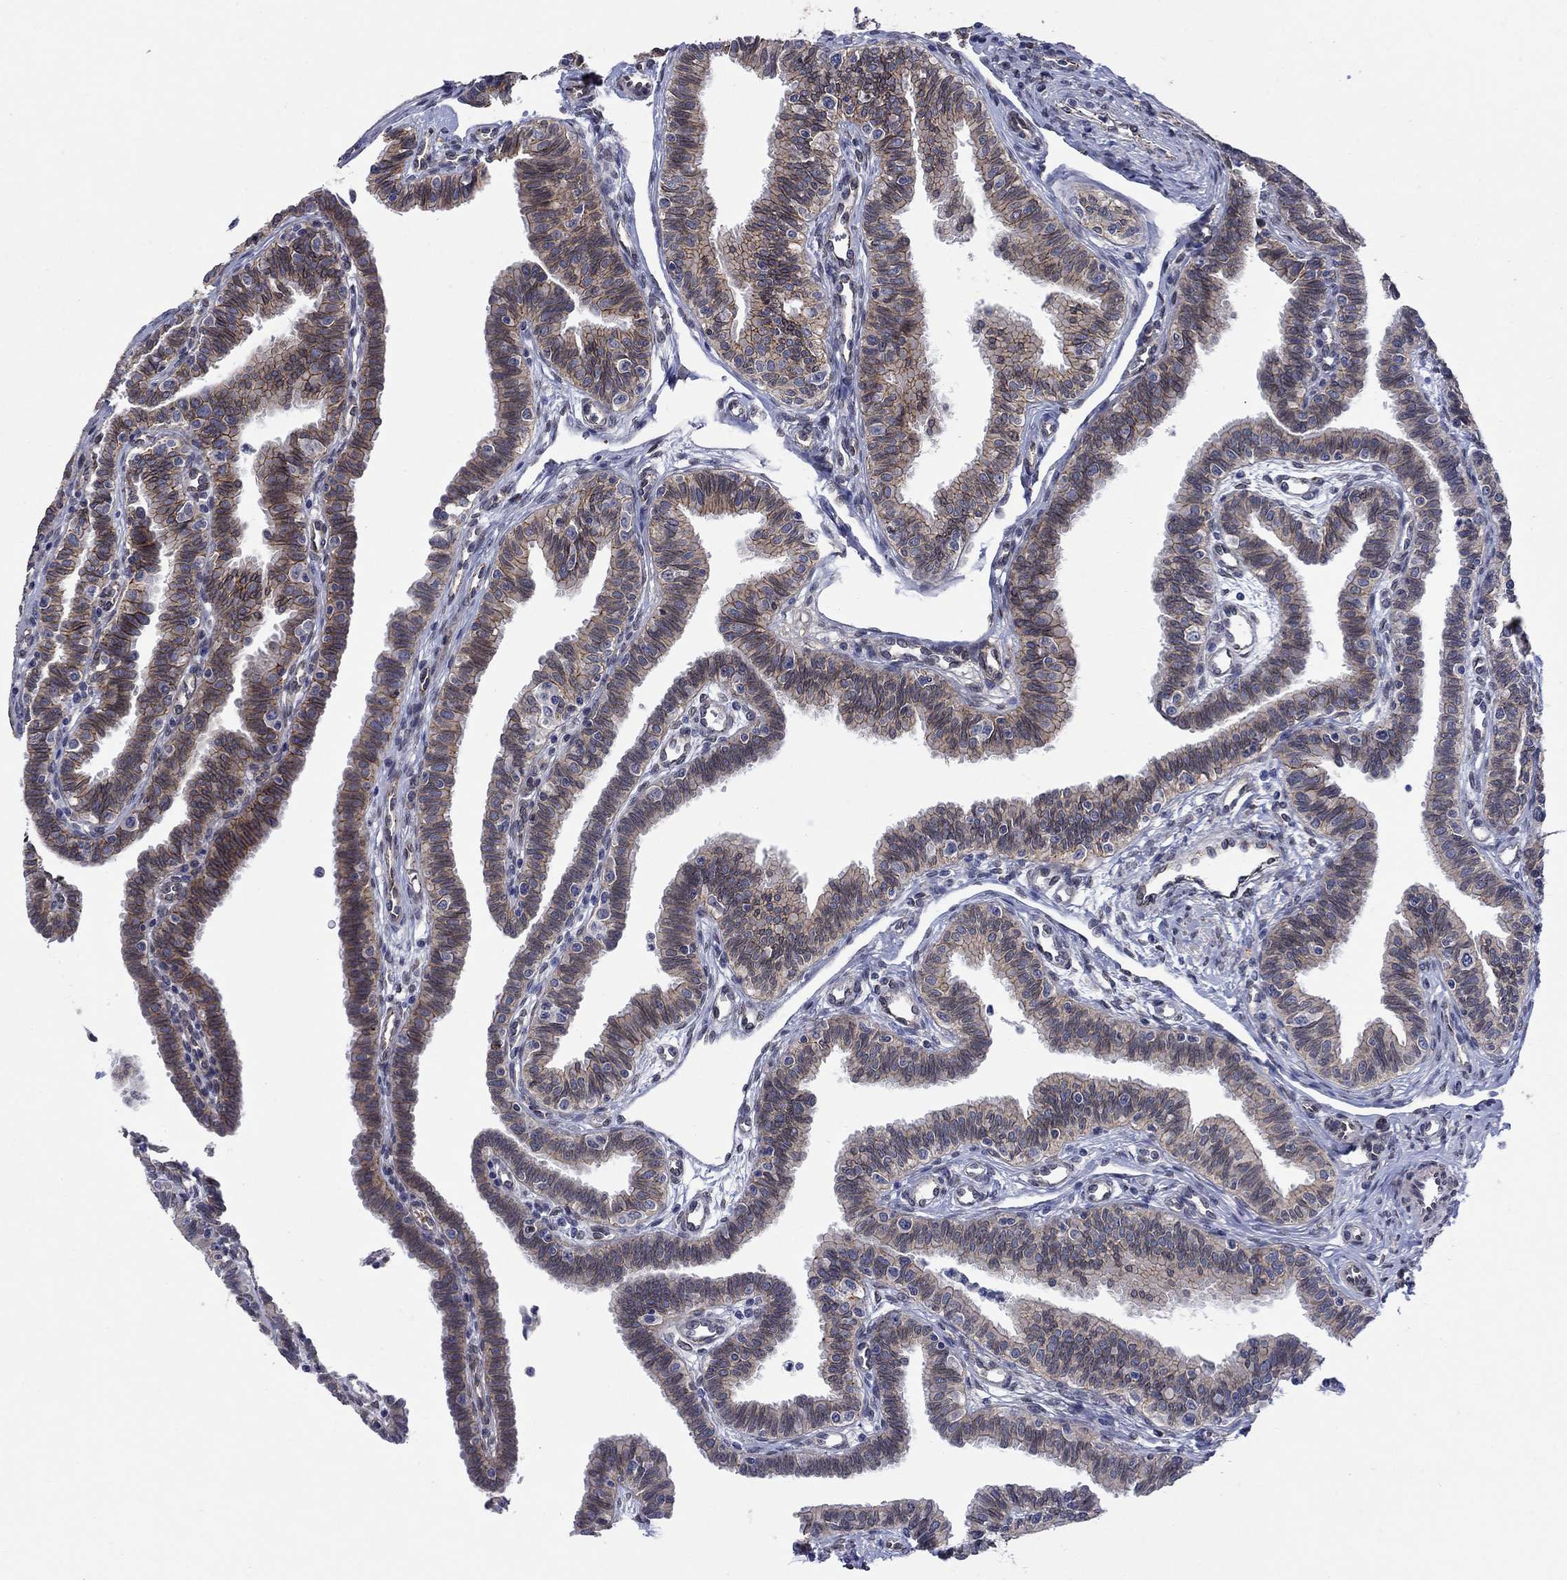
{"staining": {"intensity": "moderate", "quantity": ">75%", "location": "cytoplasmic/membranous"}, "tissue": "fallopian tube", "cell_type": "Glandular cells", "image_type": "normal", "snomed": [{"axis": "morphology", "description": "Normal tissue, NOS"}, {"axis": "topography", "description": "Fallopian tube"}], "caption": "Fallopian tube stained with a brown dye demonstrates moderate cytoplasmic/membranous positive positivity in approximately >75% of glandular cells.", "gene": "EMC9", "patient": {"sex": "female", "age": 36}}